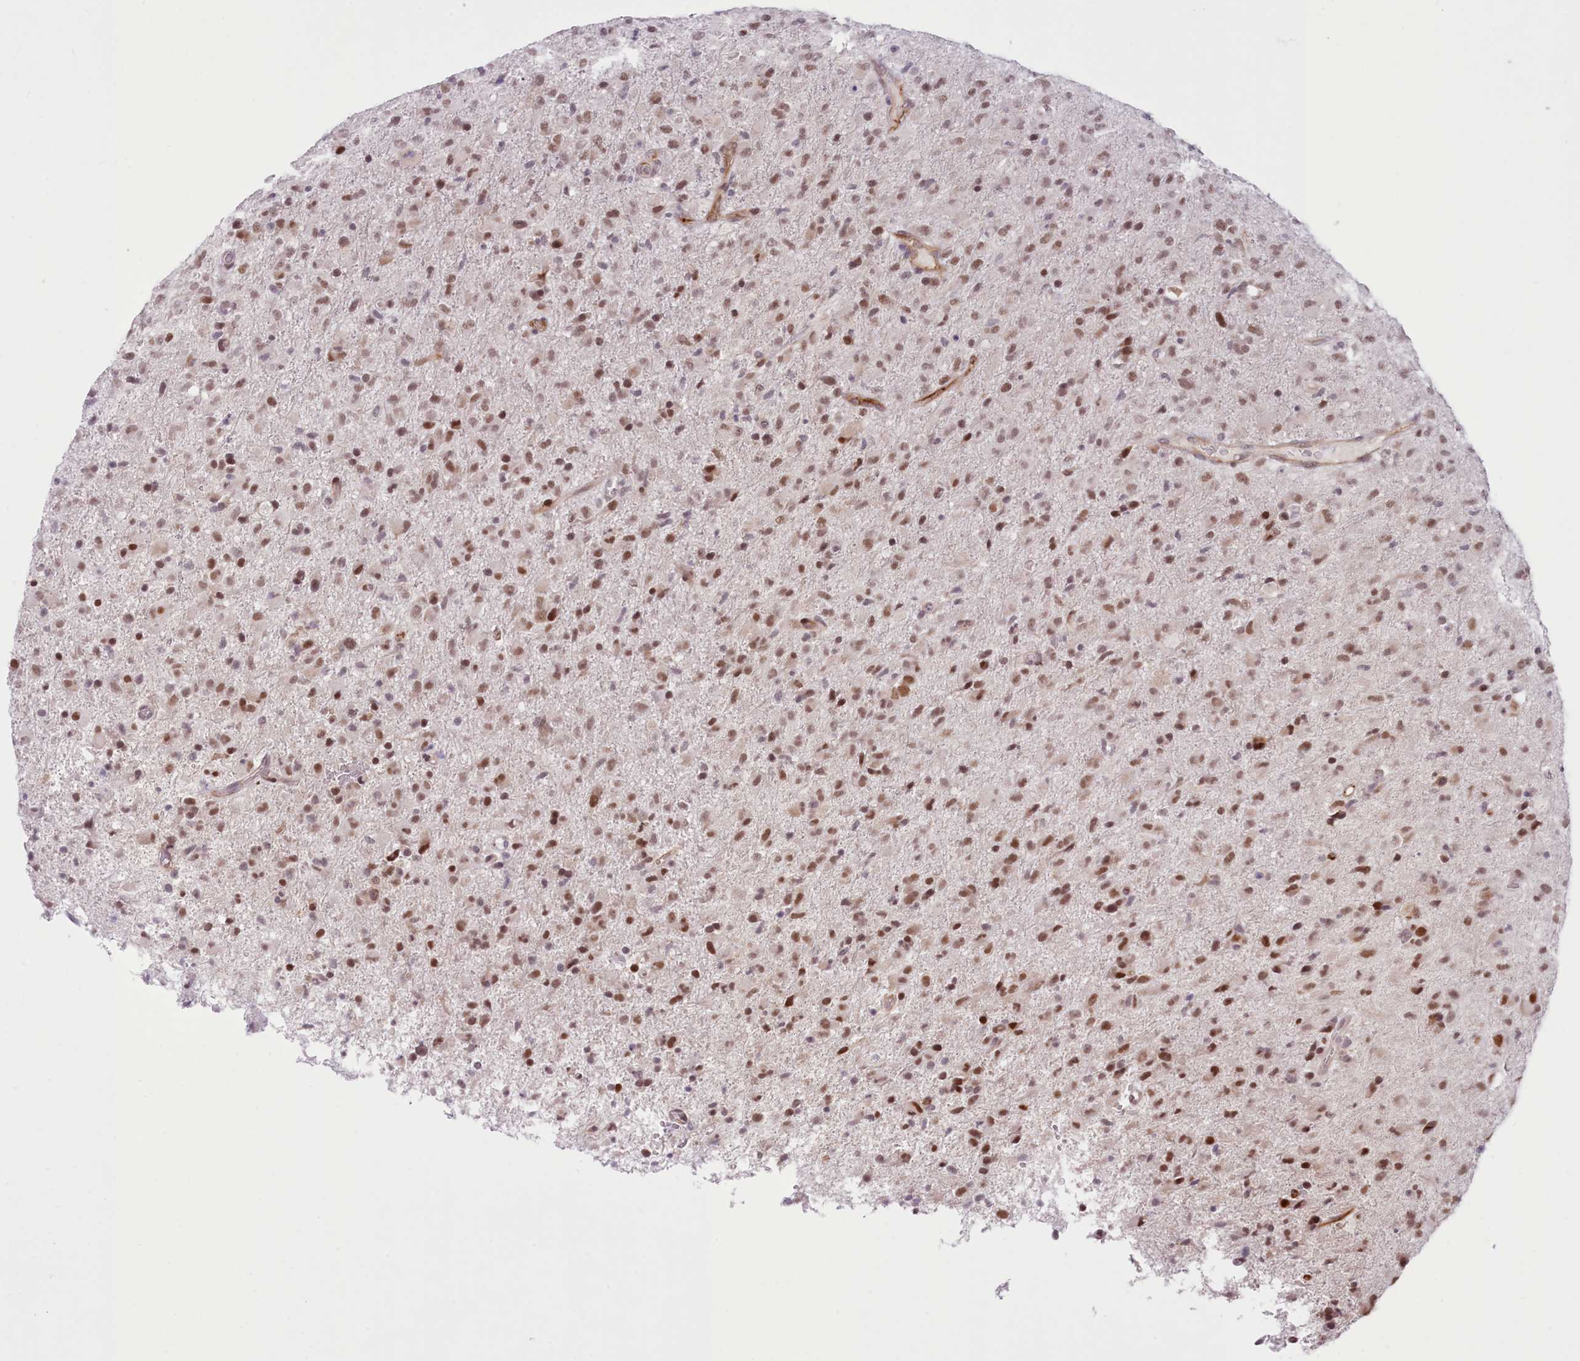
{"staining": {"intensity": "moderate", "quantity": "25%-75%", "location": "nuclear"}, "tissue": "glioma", "cell_type": "Tumor cells", "image_type": "cancer", "snomed": [{"axis": "morphology", "description": "Glioma, malignant, Low grade"}, {"axis": "topography", "description": "Brain"}], "caption": "IHC photomicrograph of neoplastic tissue: human low-grade glioma (malignant) stained using immunohistochemistry displays medium levels of moderate protein expression localized specifically in the nuclear of tumor cells, appearing as a nuclear brown color.", "gene": "RFX1", "patient": {"sex": "male", "age": 65}}